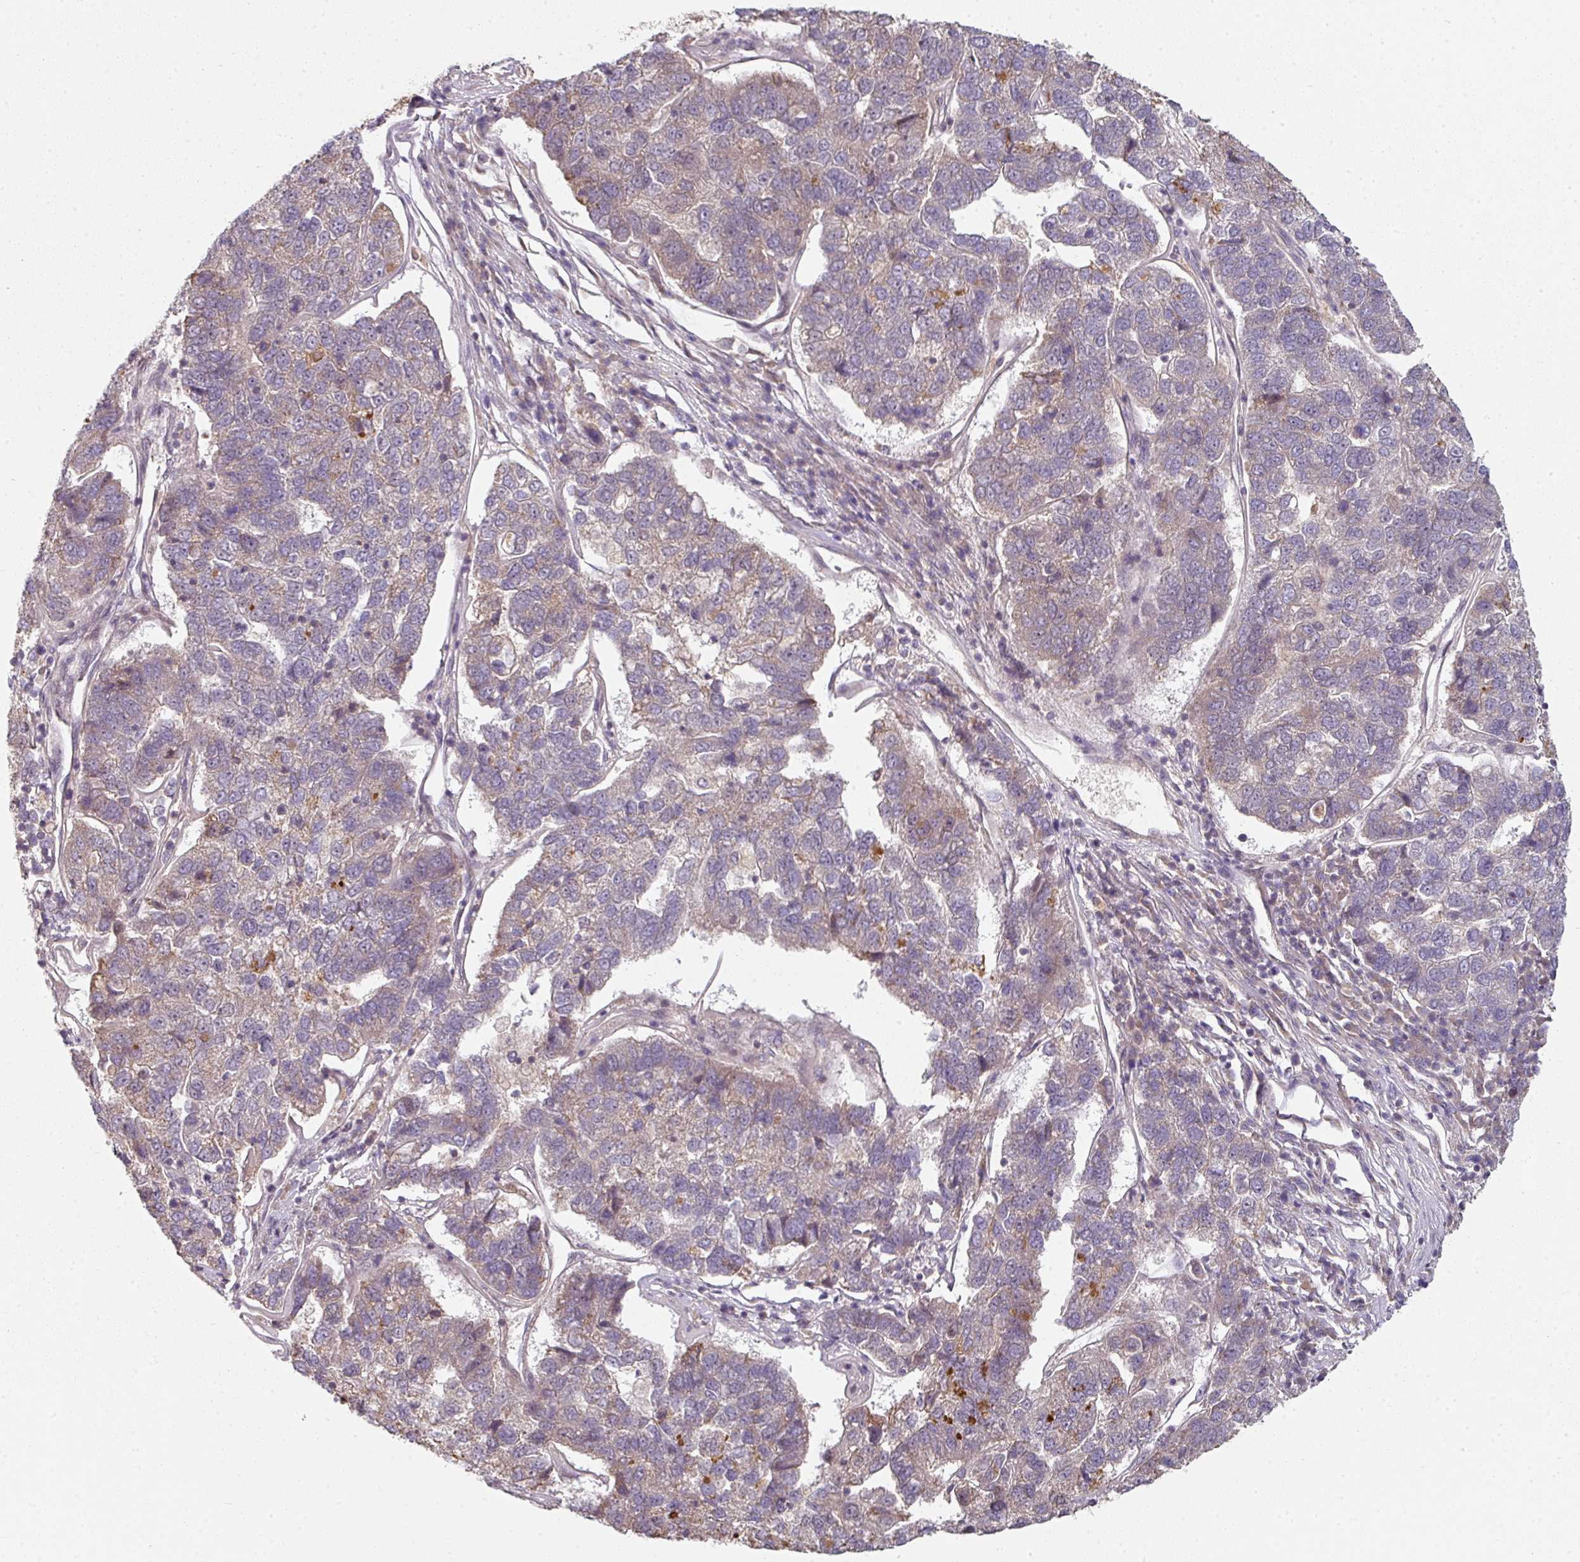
{"staining": {"intensity": "weak", "quantity": "<25%", "location": "cytoplasmic/membranous"}, "tissue": "pancreatic cancer", "cell_type": "Tumor cells", "image_type": "cancer", "snomed": [{"axis": "morphology", "description": "Adenocarcinoma, NOS"}, {"axis": "topography", "description": "Pancreas"}], "caption": "A high-resolution histopathology image shows IHC staining of pancreatic cancer (adenocarcinoma), which displays no significant positivity in tumor cells. The staining was performed using DAB (3,3'-diaminobenzidine) to visualize the protein expression in brown, while the nuclei were stained in blue with hematoxylin (Magnification: 20x).", "gene": "MAP2K2", "patient": {"sex": "female", "age": 61}}